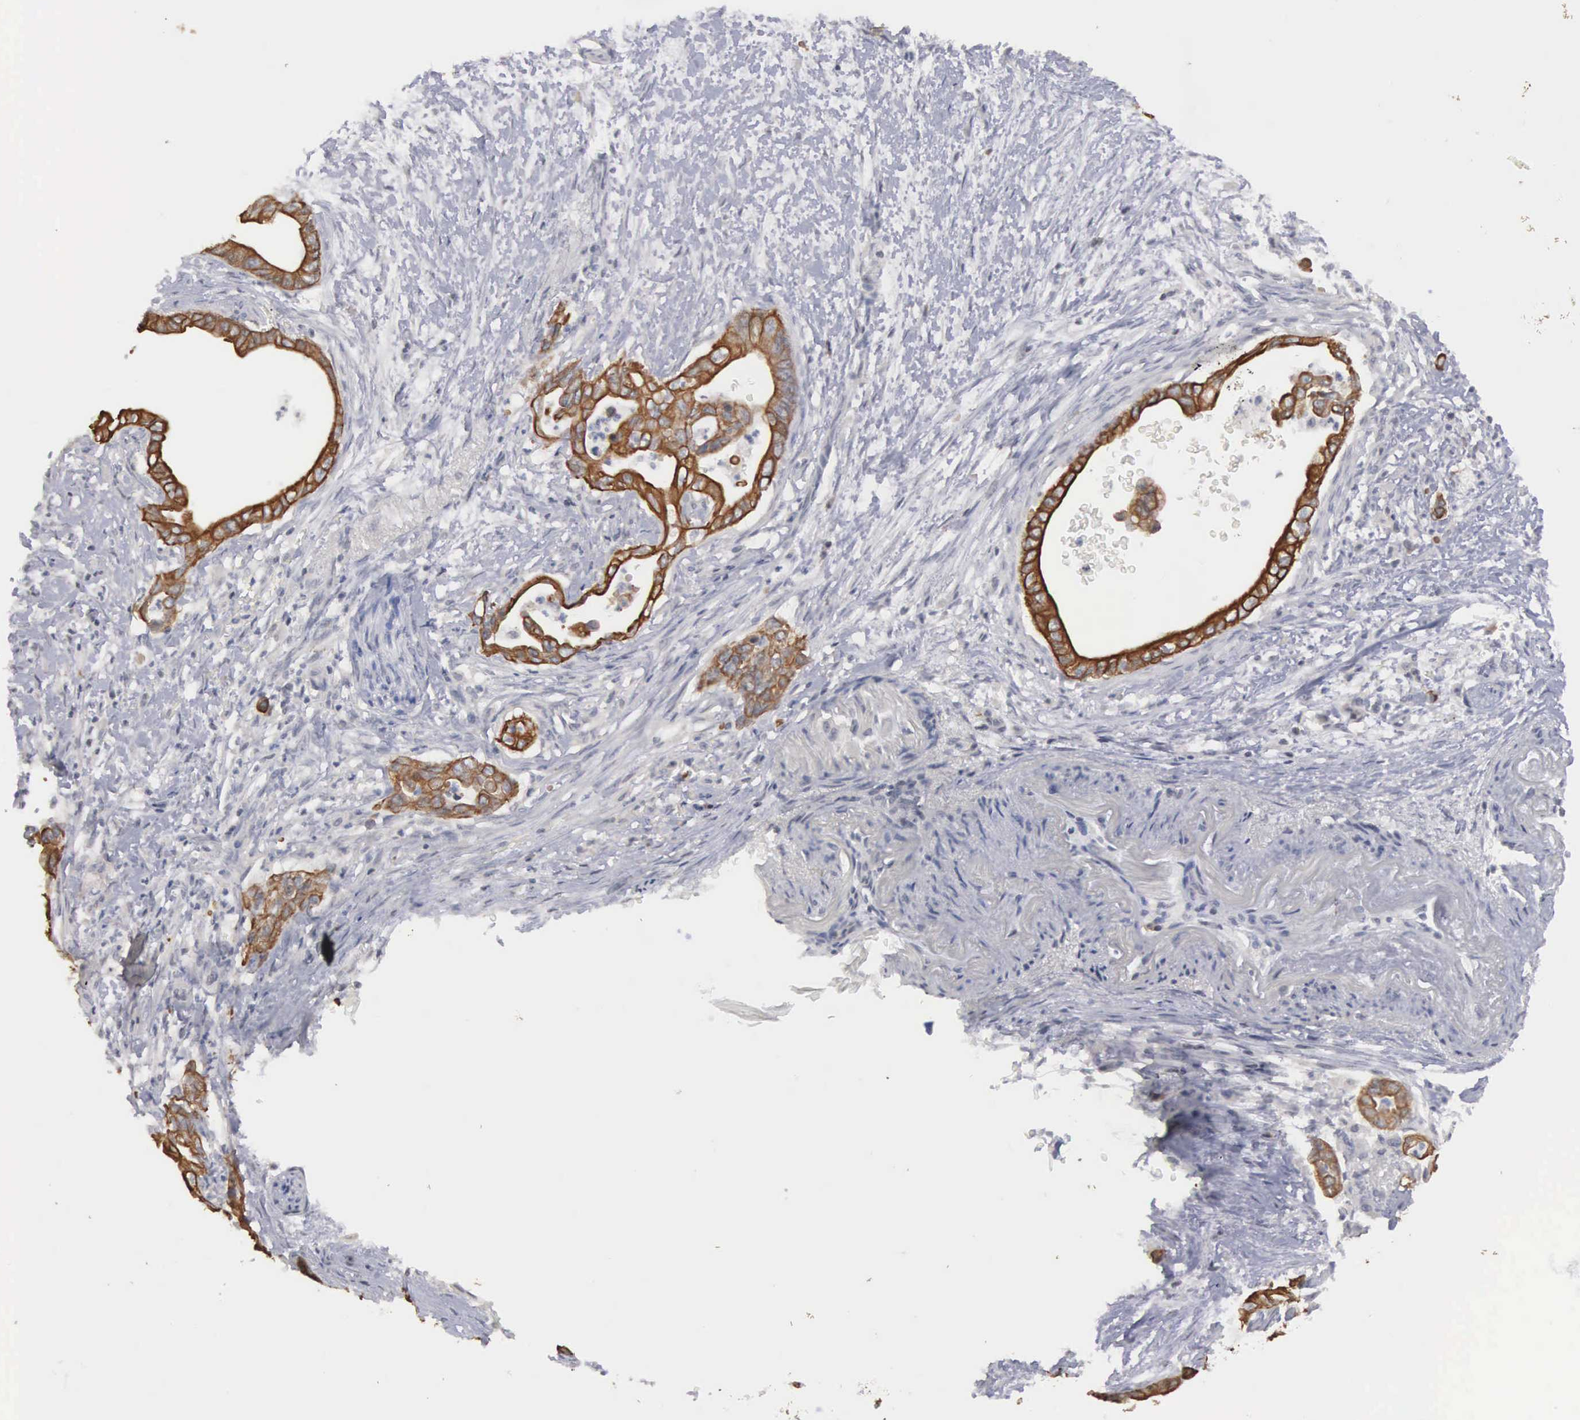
{"staining": {"intensity": "moderate", "quantity": "25%-75%", "location": "cytoplasmic/membranous"}, "tissue": "pancreatic cancer", "cell_type": "Tumor cells", "image_type": "cancer", "snomed": [{"axis": "morphology", "description": "Adenocarcinoma, NOS"}, {"axis": "topography", "description": "Pancreas"}], "caption": "A brown stain highlights moderate cytoplasmic/membranous expression of a protein in pancreatic cancer tumor cells.", "gene": "WDR89", "patient": {"sex": "female", "age": 66}}